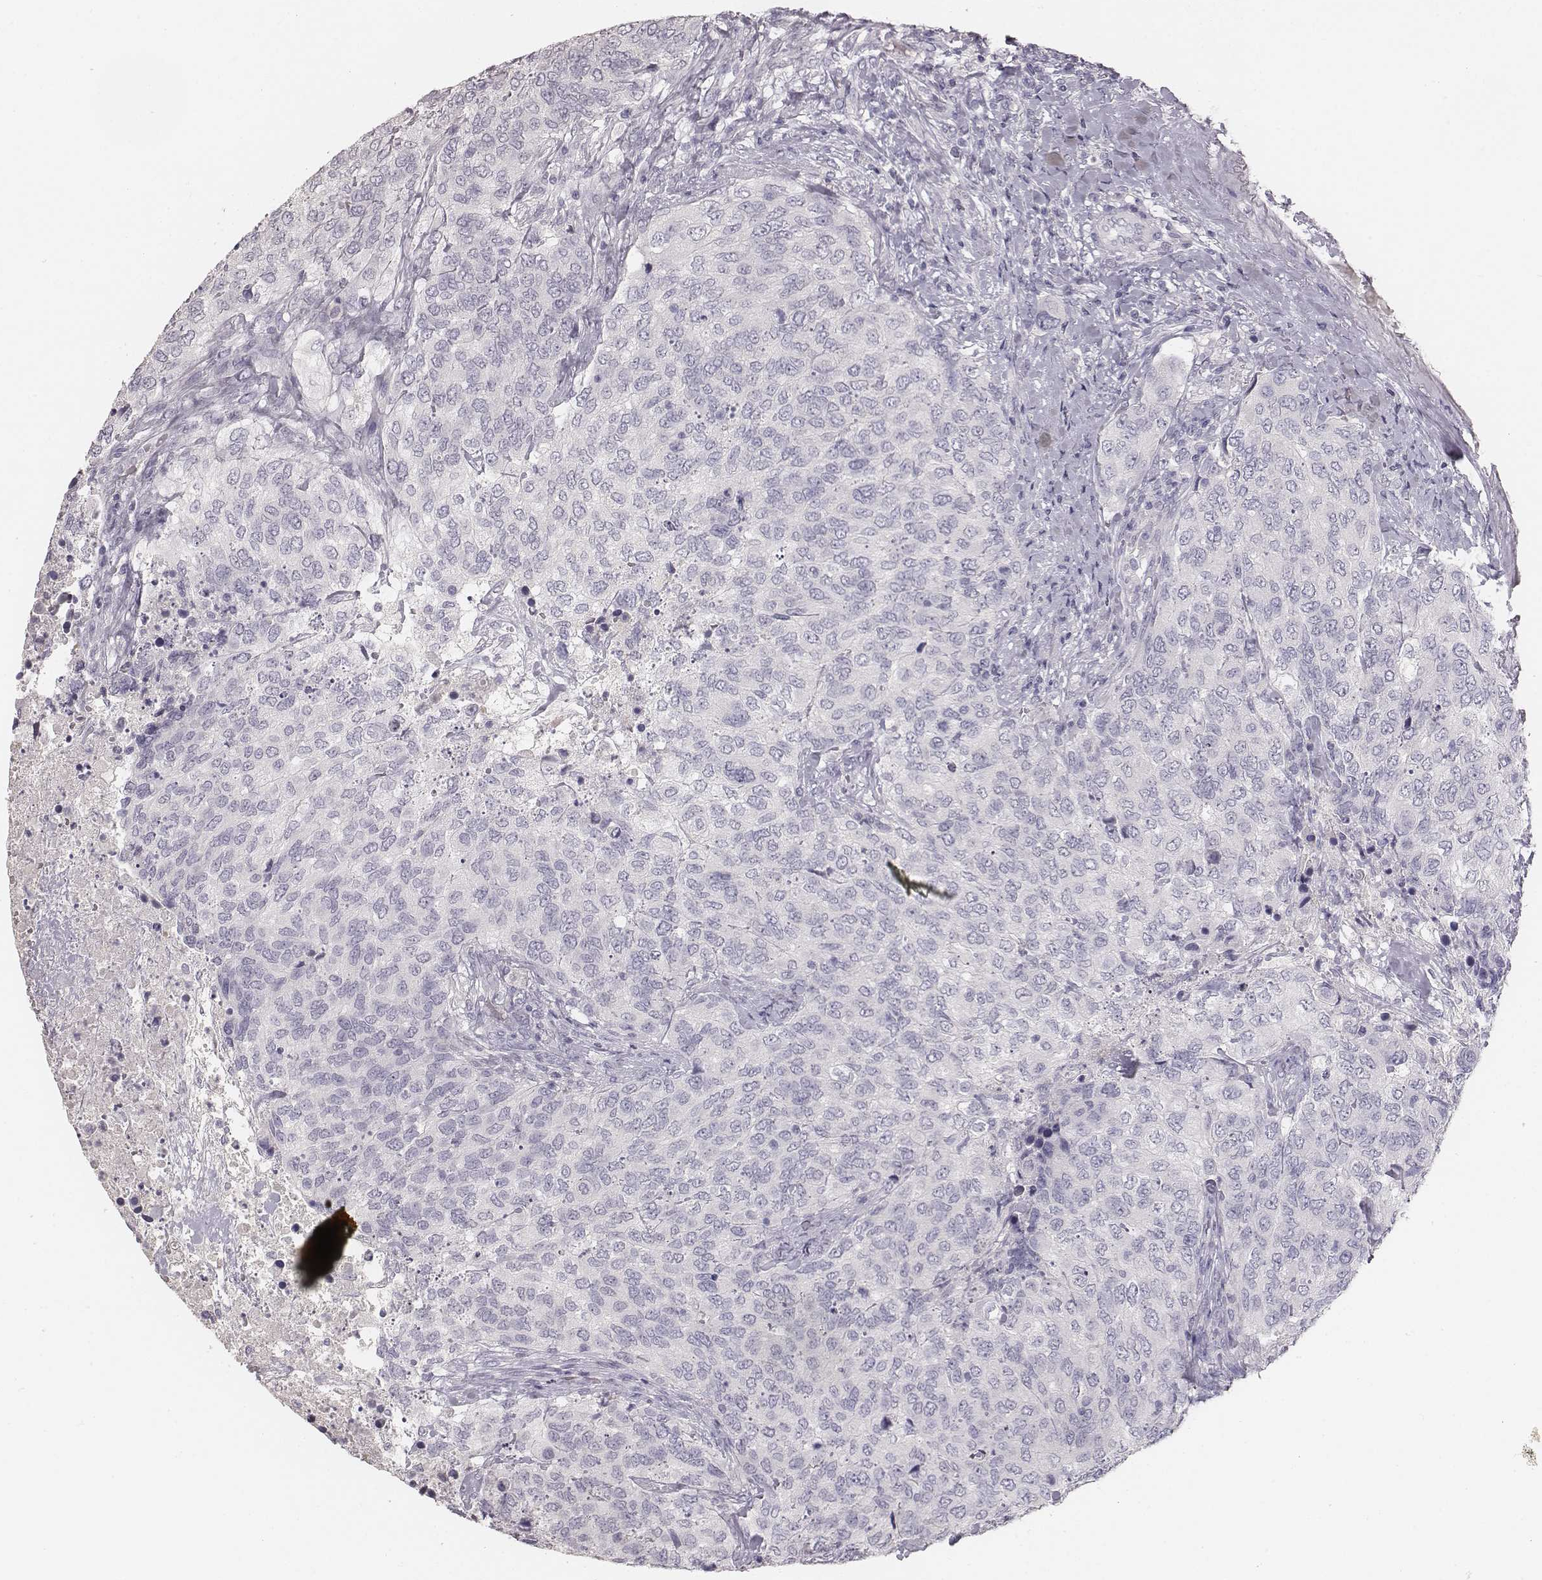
{"staining": {"intensity": "negative", "quantity": "none", "location": "none"}, "tissue": "urothelial cancer", "cell_type": "Tumor cells", "image_type": "cancer", "snomed": [{"axis": "morphology", "description": "Urothelial carcinoma, High grade"}, {"axis": "topography", "description": "Urinary bladder"}], "caption": "Immunohistochemical staining of urothelial cancer reveals no significant positivity in tumor cells. (Stains: DAB (3,3'-diaminobenzidine) immunohistochemistry with hematoxylin counter stain, Microscopy: brightfield microscopy at high magnification).", "gene": "MYH6", "patient": {"sex": "female", "age": 78}}